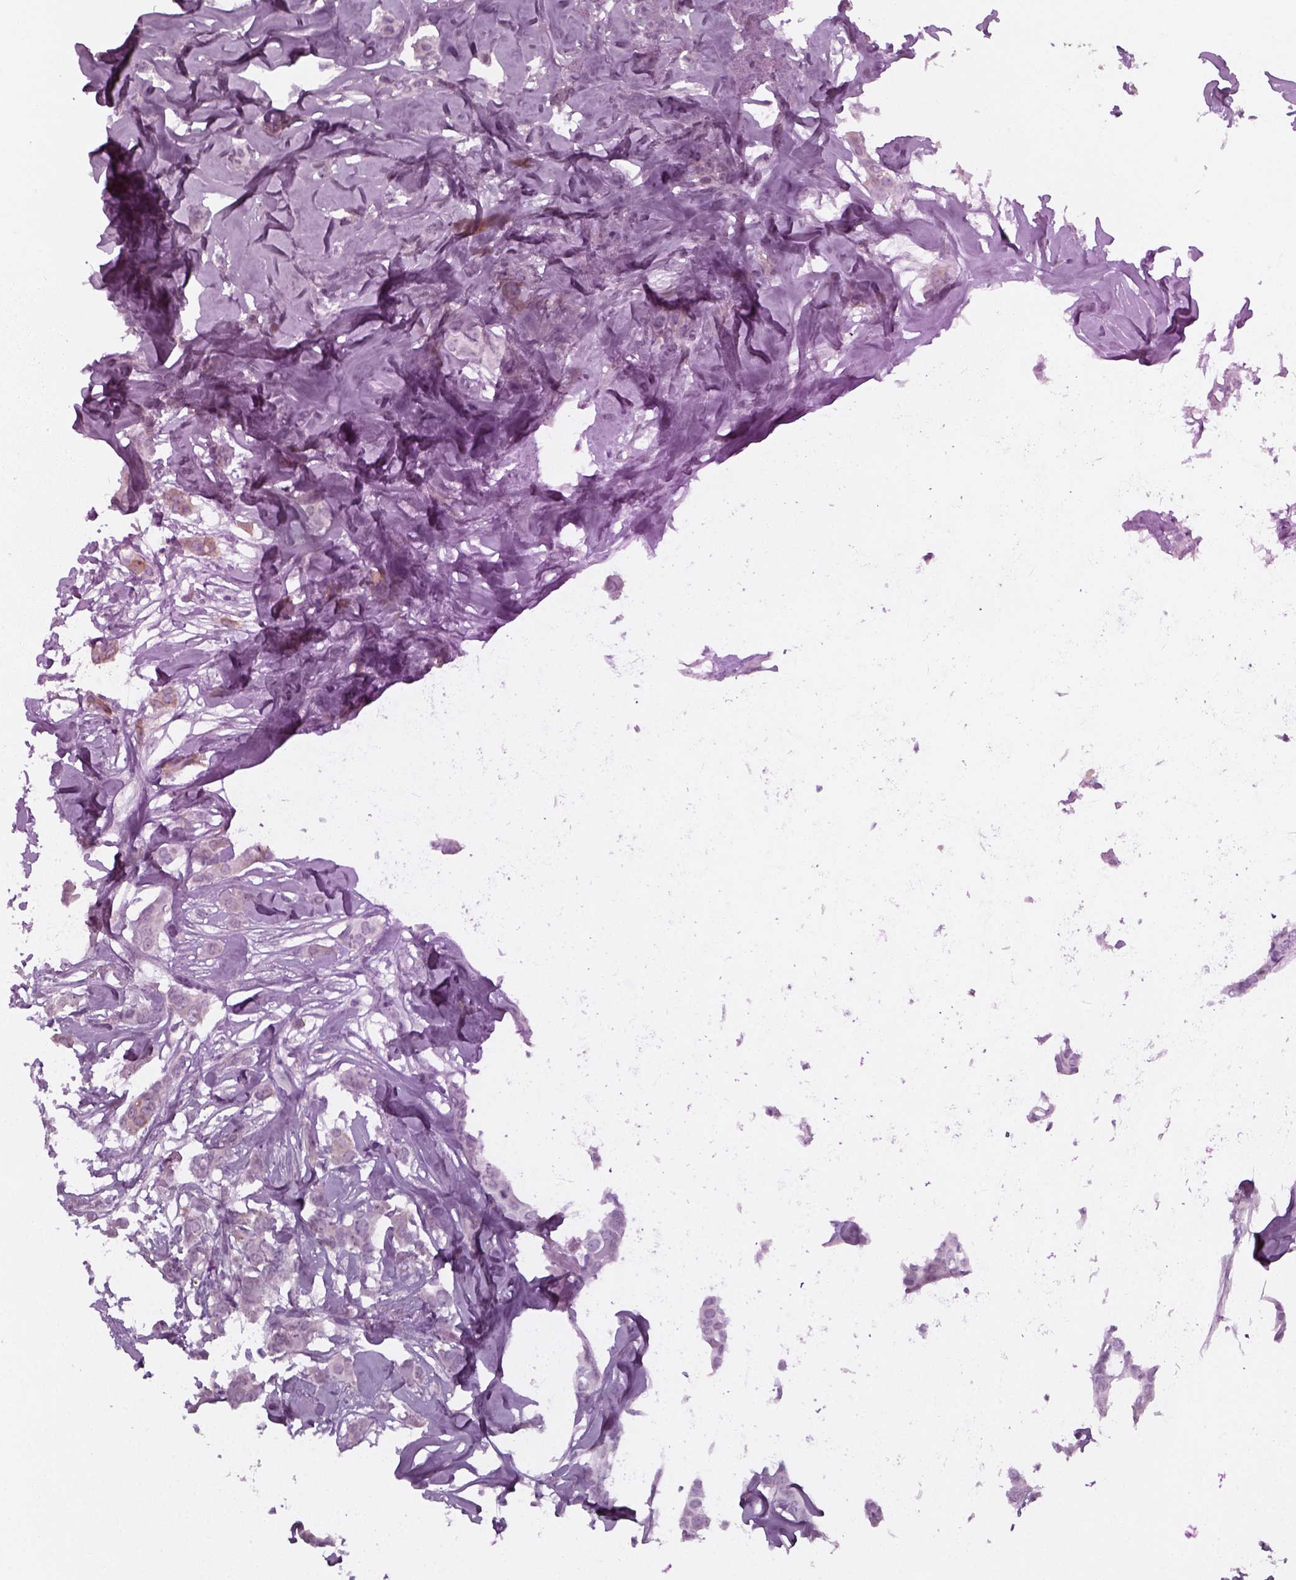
{"staining": {"intensity": "negative", "quantity": "none", "location": "none"}, "tissue": "breast cancer", "cell_type": "Tumor cells", "image_type": "cancer", "snomed": [{"axis": "morphology", "description": "Duct carcinoma"}, {"axis": "topography", "description": "Breast"}], "caption": "The image demonstrates no staining of tumor cells in invasive ductal carcinoma (breast). The staining was performed using DAB (3,3'-diaminobenzidine) to visualize the protein expression in brown, while the nuclei were stained in blue with hematoxylin (Magnification: 20x).", "gene": "KRT75", "patient": {"sex": "female", "age": 62}}